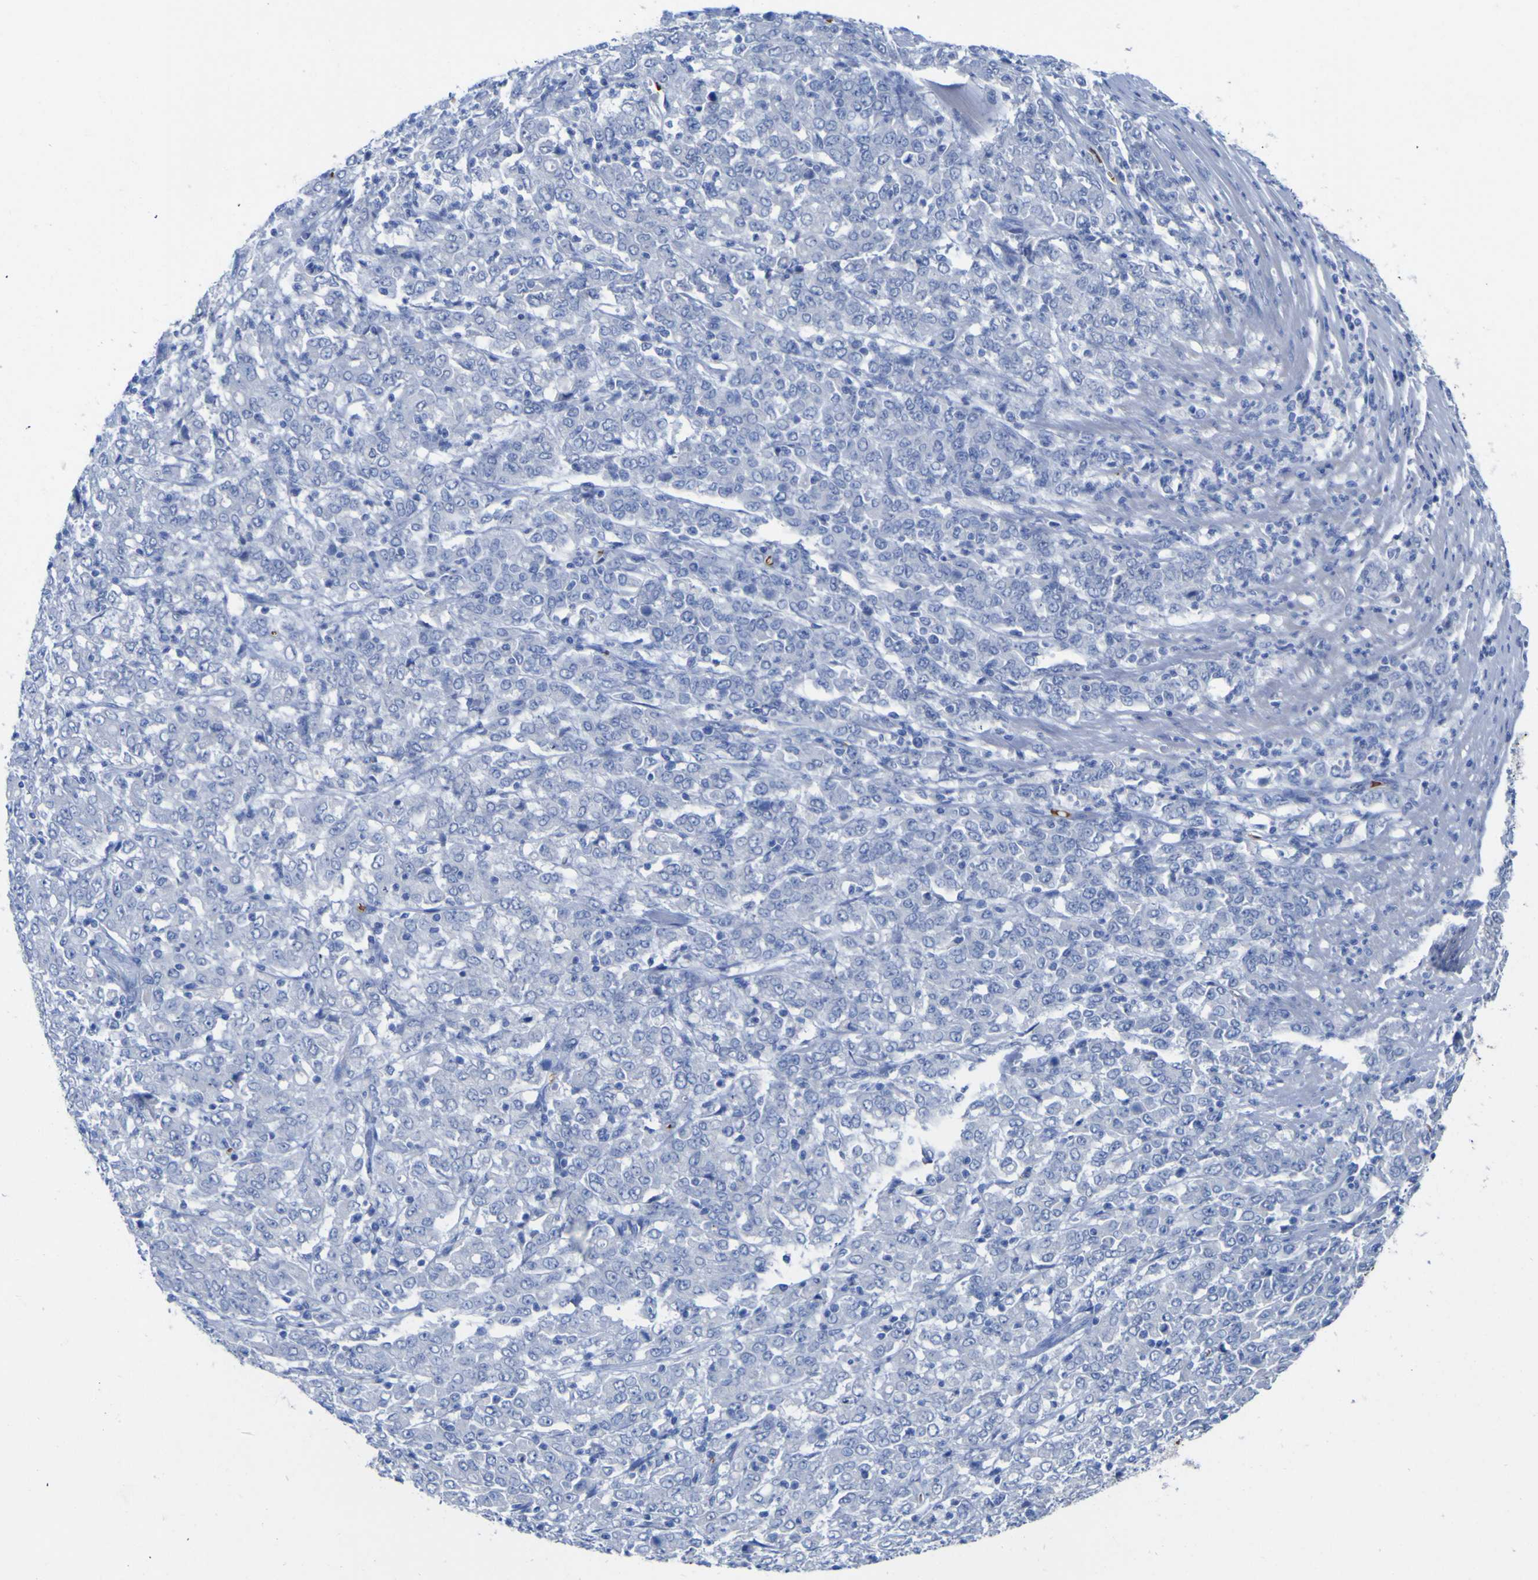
{"staining": {"intensity": "negative", "quantity": "none", "location": "none"}, "tissue": "stomach cancer", "cell_type": "Tumor cells", "image_type": "cancer", "snomed": [{"axis": "morphology", "description": "Adenocarcinoma, NOS"}, {"axis": "topography", "description": "Stomach, lower"}], "caption": "Immunohistochemical staining of human adenocarcinoma (stomach) shows no significant staining in tumor cells.", "gene": "GCM1", "patient": {"sex": "female", "age": 71}}